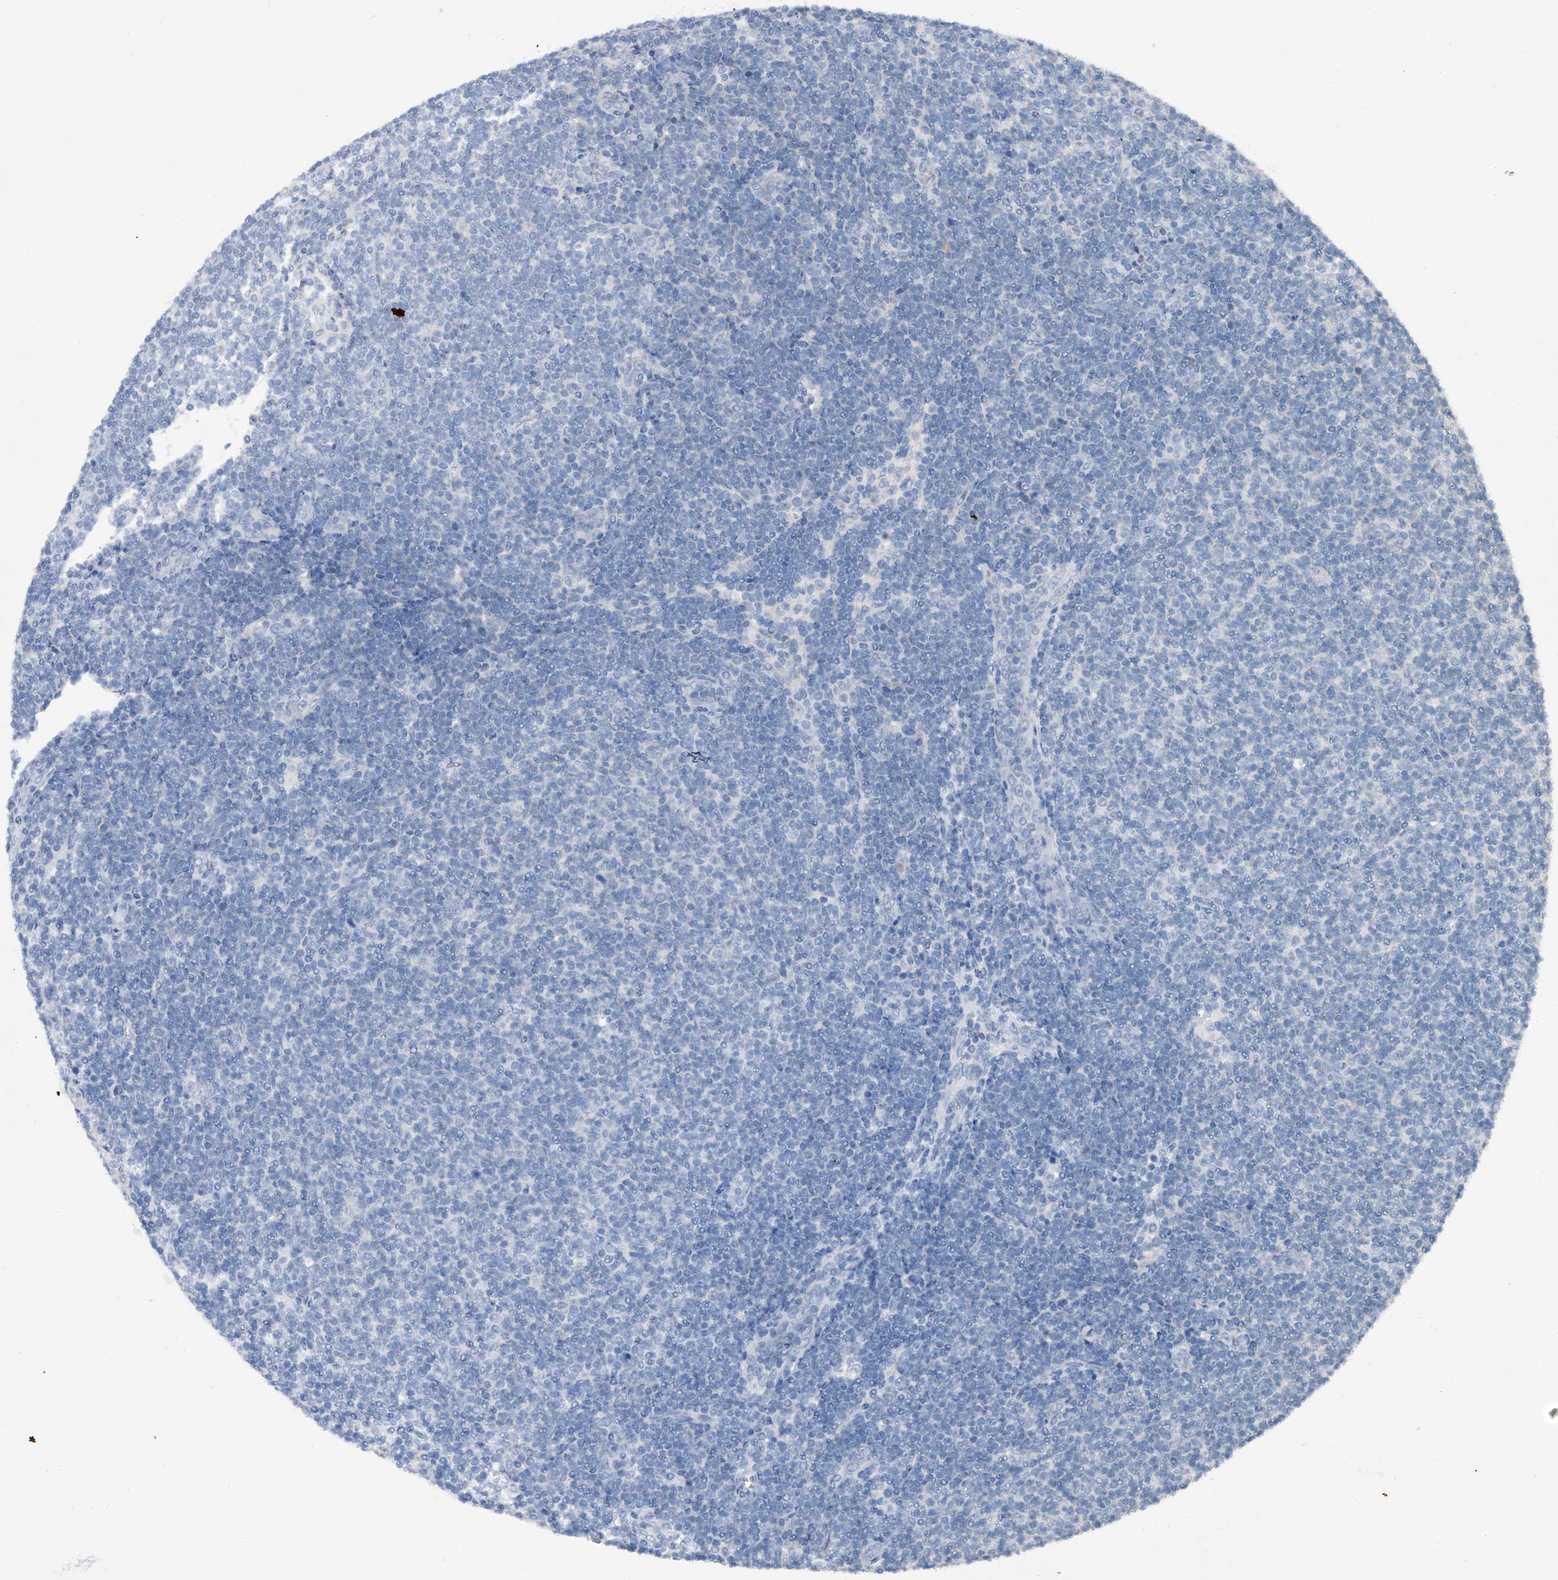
{"staining": {"intensity": "negative", "quantity": "none", "location": "none"}, "tissue": "lymphoma", "cell_type": "Tumor cells", "image_type": "cancer", "snomed": [{"axis": "morphology", "description": "Malignant lymphoma, non-Hodgkin's type, Low grade"}, {"axis": "topography", "description": "Lymph node"}], "caption": "This is an IHC photomicrograph of lymphoma. There is no positivity in tumor cells.", "gene": "JAG2", "patient": {"sex": "male", "age": 66}}